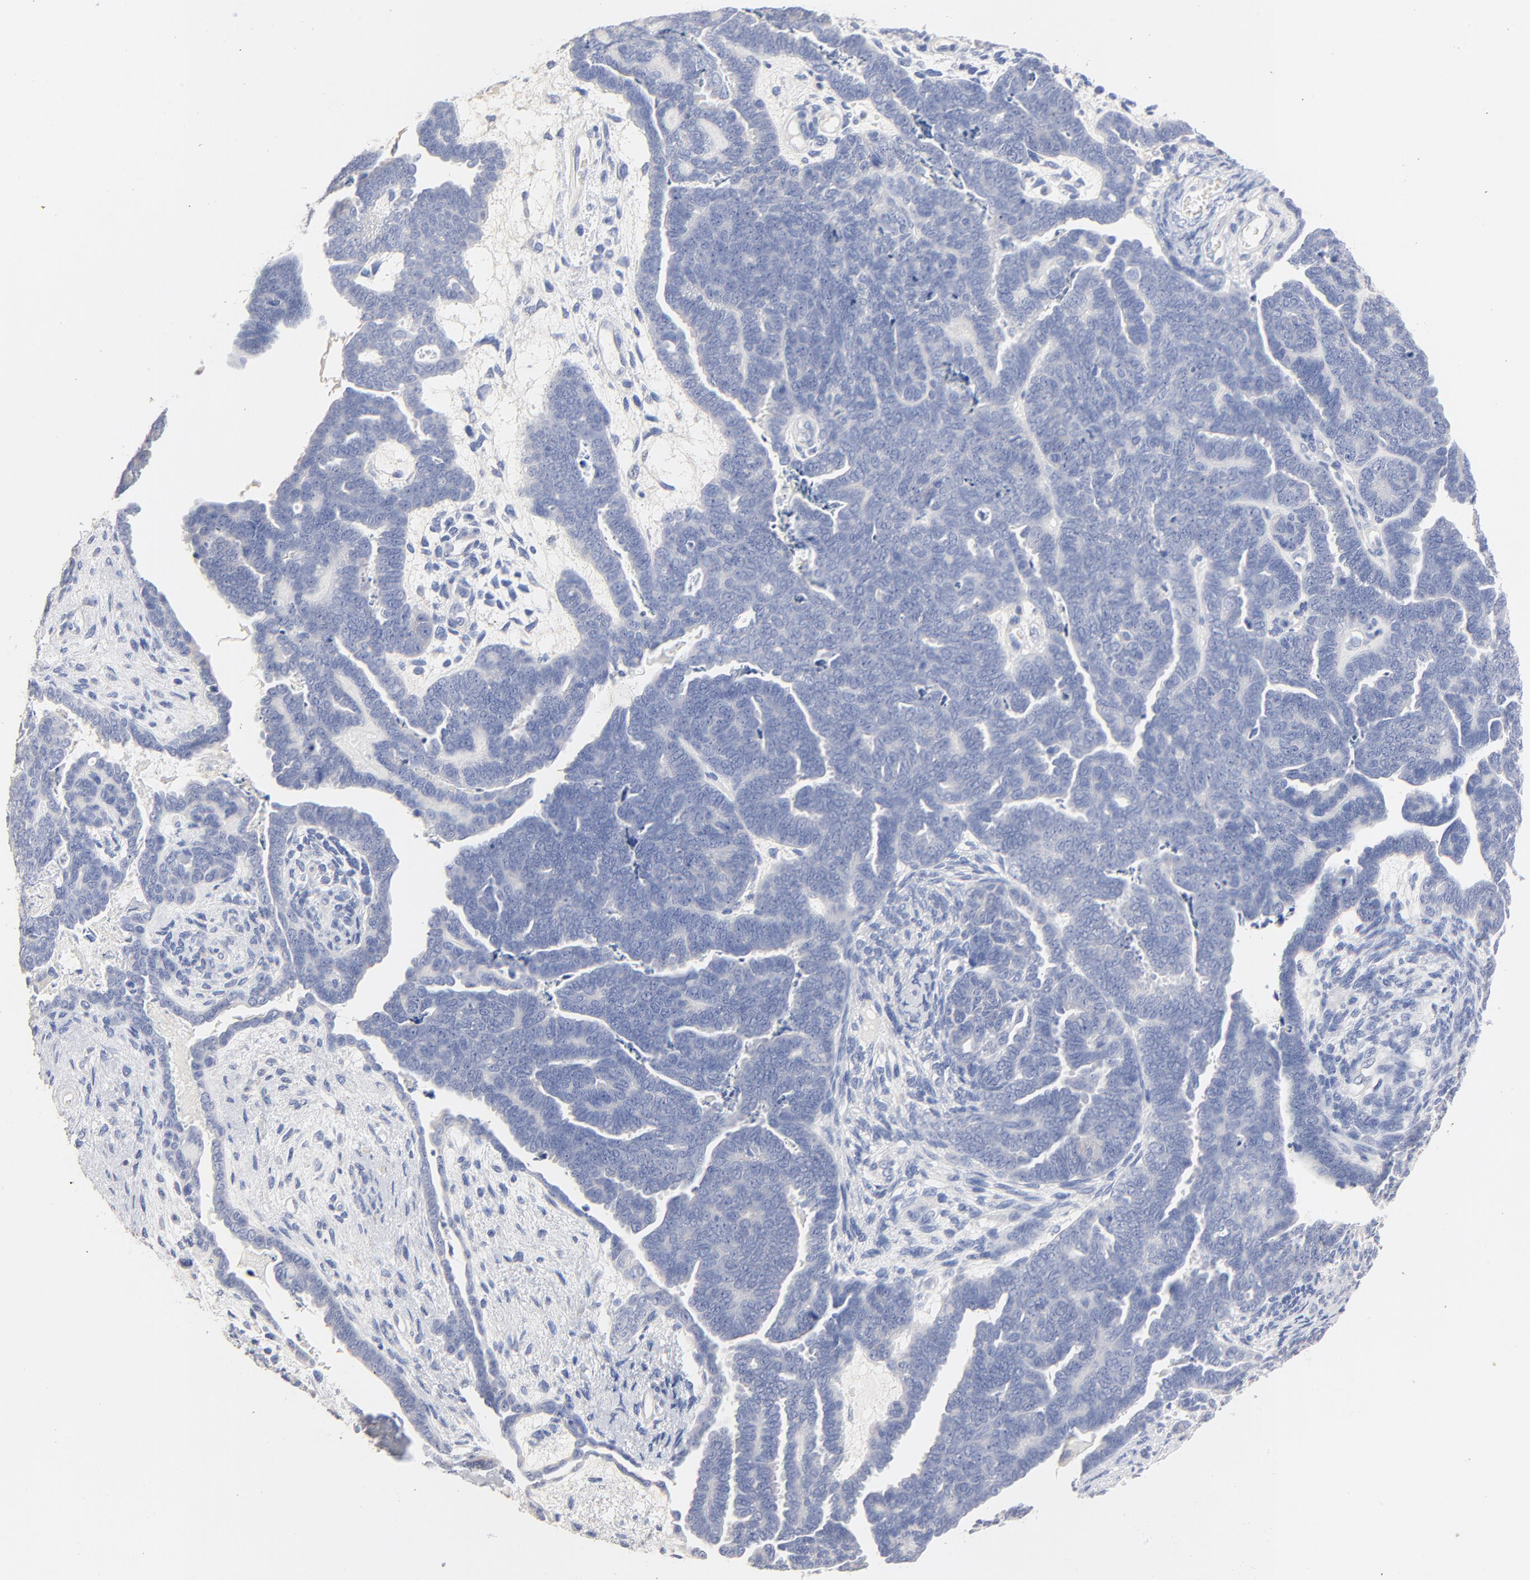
{"staining": {"intensity": "negative", "quantity": "none", "location": "none"}, "tissue": "endometrial cancer", "cell_type": "Tumor cells", "image_type": "cancer", "snomed": [{"axis": "morphology", "description": "Neoplasm, malignant, NOS"}, {"axis": "topography", "description": "Endometrium"}], "caption": "Immunohistochemical staining of human endometrial malignant neoplasm displays no significant expression in tumor cells. (DAB immunohistochemistry (IHC), high magnification).", "gene": "CPS1", "patient": {"sex": "female", "age": 74}}